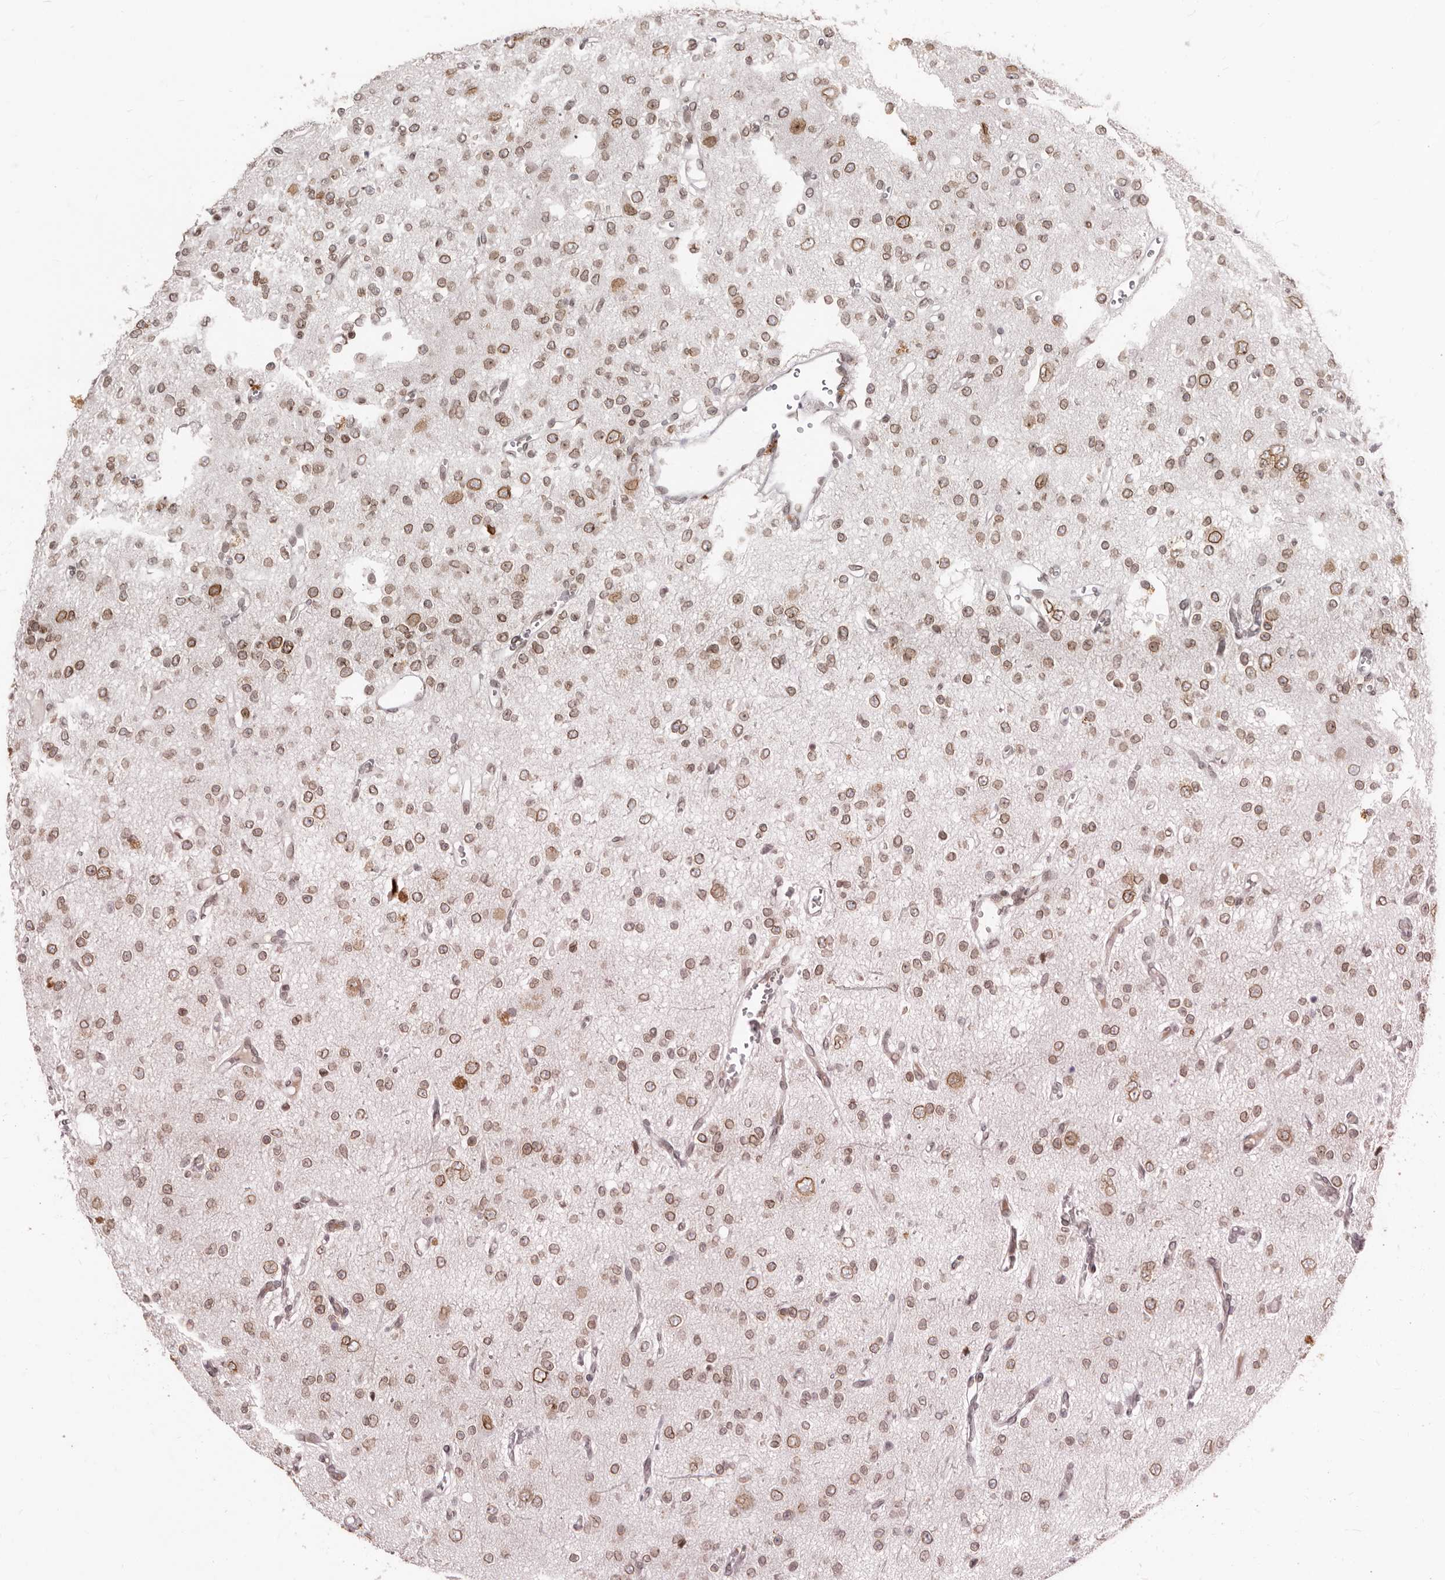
{"staining": {"intensity": "moderate", "quantity": ">75%", "location": "cytoplasmic/membranous,nuclear"}, "tissue": "glioma", "cell_type": "Tumor cells", "image_type": "cancer", "snomed": [{"axis": "morphology", "description": "Glioma, malignant, Low grade"}, {"axis": "topography", "description": "Brain"}], "caption": "The immunohistochemical stain highlights moderate cytoplasmic/membranous and nuclear expression in tumor cells of glioma tissue.", "gene": "NUP153", "patient": {"sex": "male", "age": 38}}